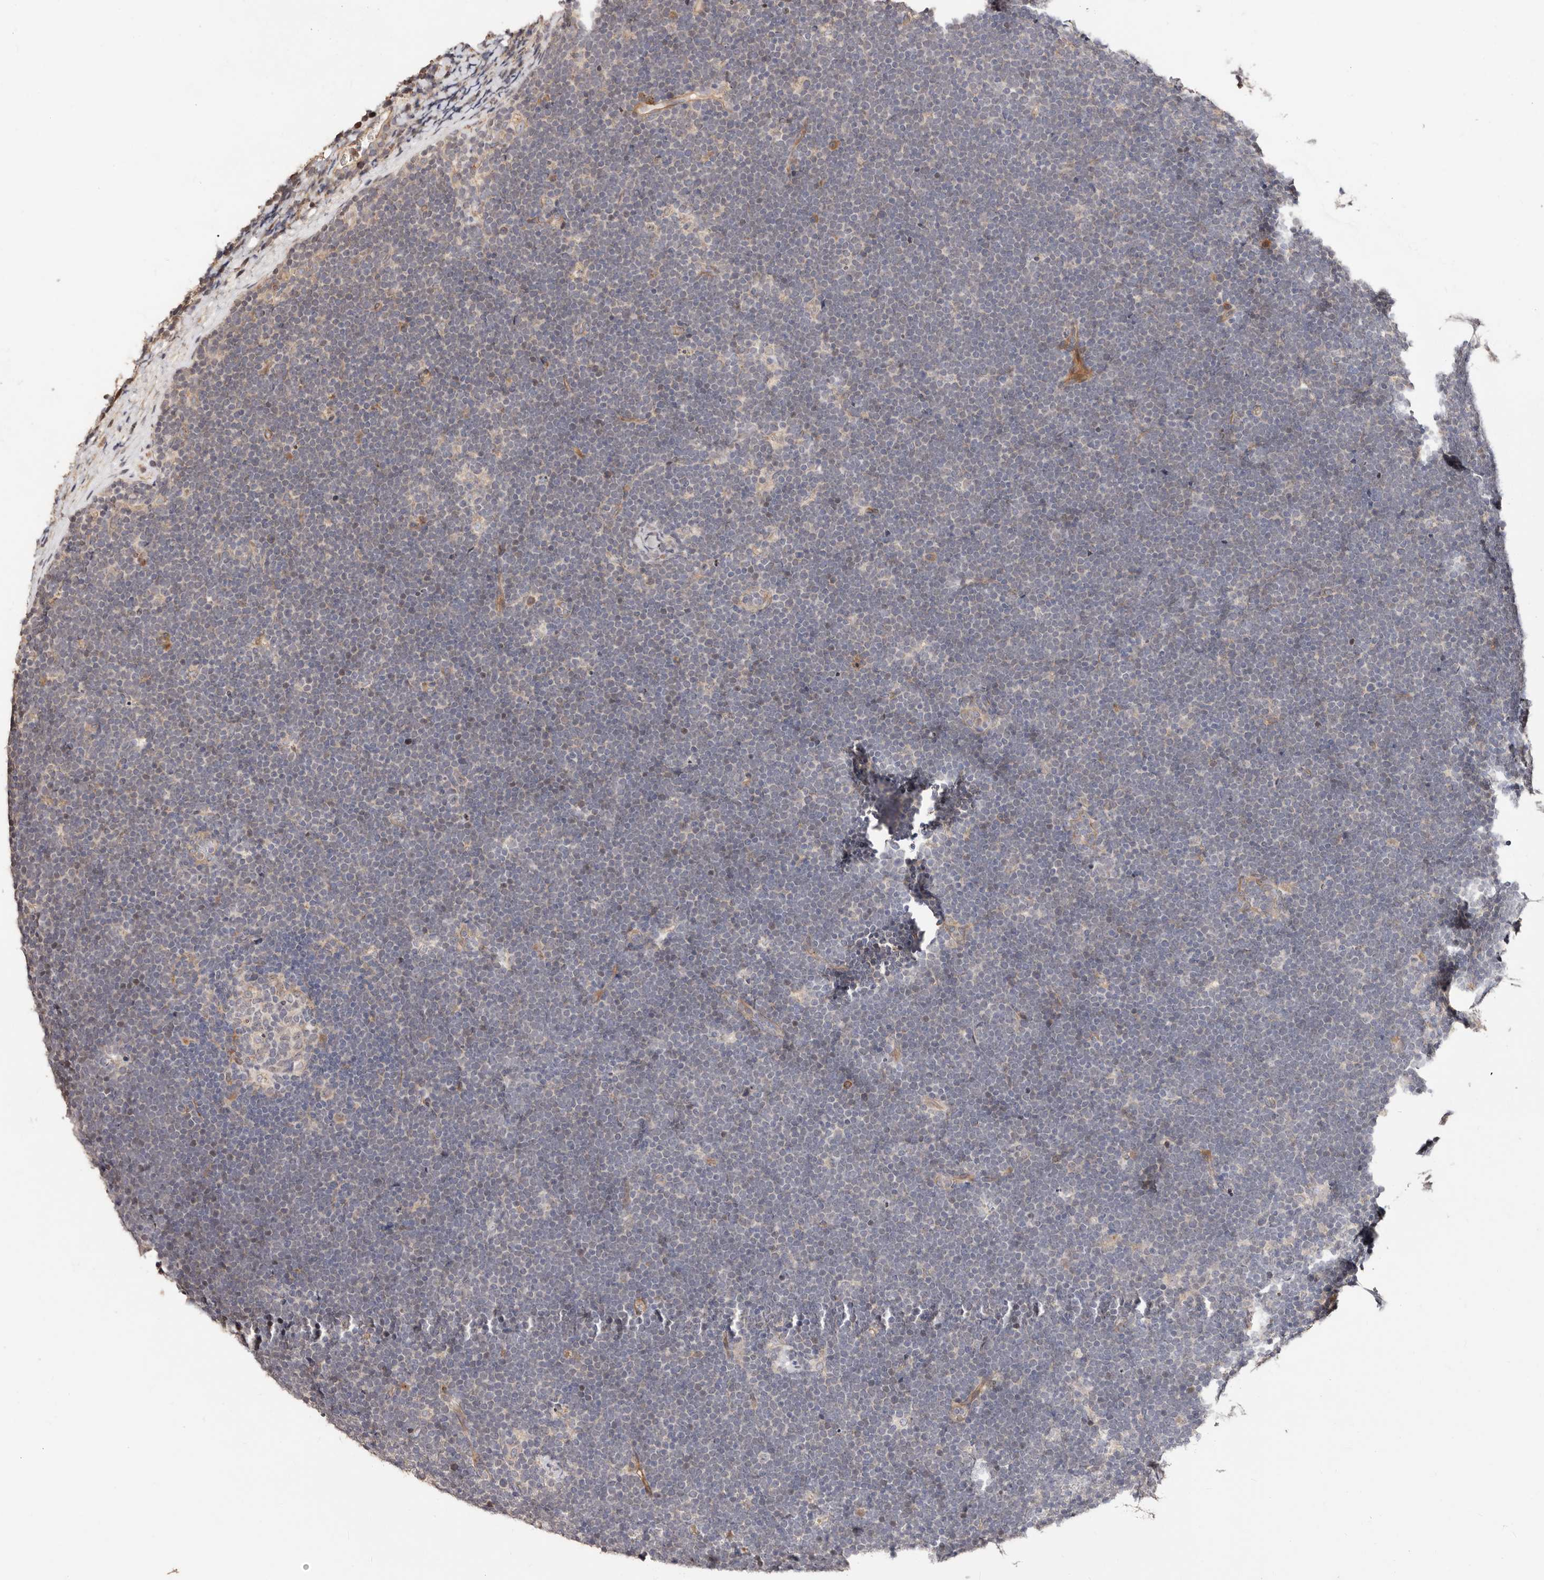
{"staining": {"intensity": "negative", "quantity": "none", "location": "none"}, "tissue": "lymphoma", "cell_type": "Tumor cells", "image_type": "cancer", "snomed": [{"axis": "morphology", "description": "Malignant lymphoma, non-Hodgkin's type, High grade"}, {"axis": "topography", "description": "Lymph node"}], "caption": "Human lymphoma stained for a protein using immunohistochemistry shows no staining in tumor cells.", "gene": "APOL6", "patient": {"sex": "male", "age": 13}}